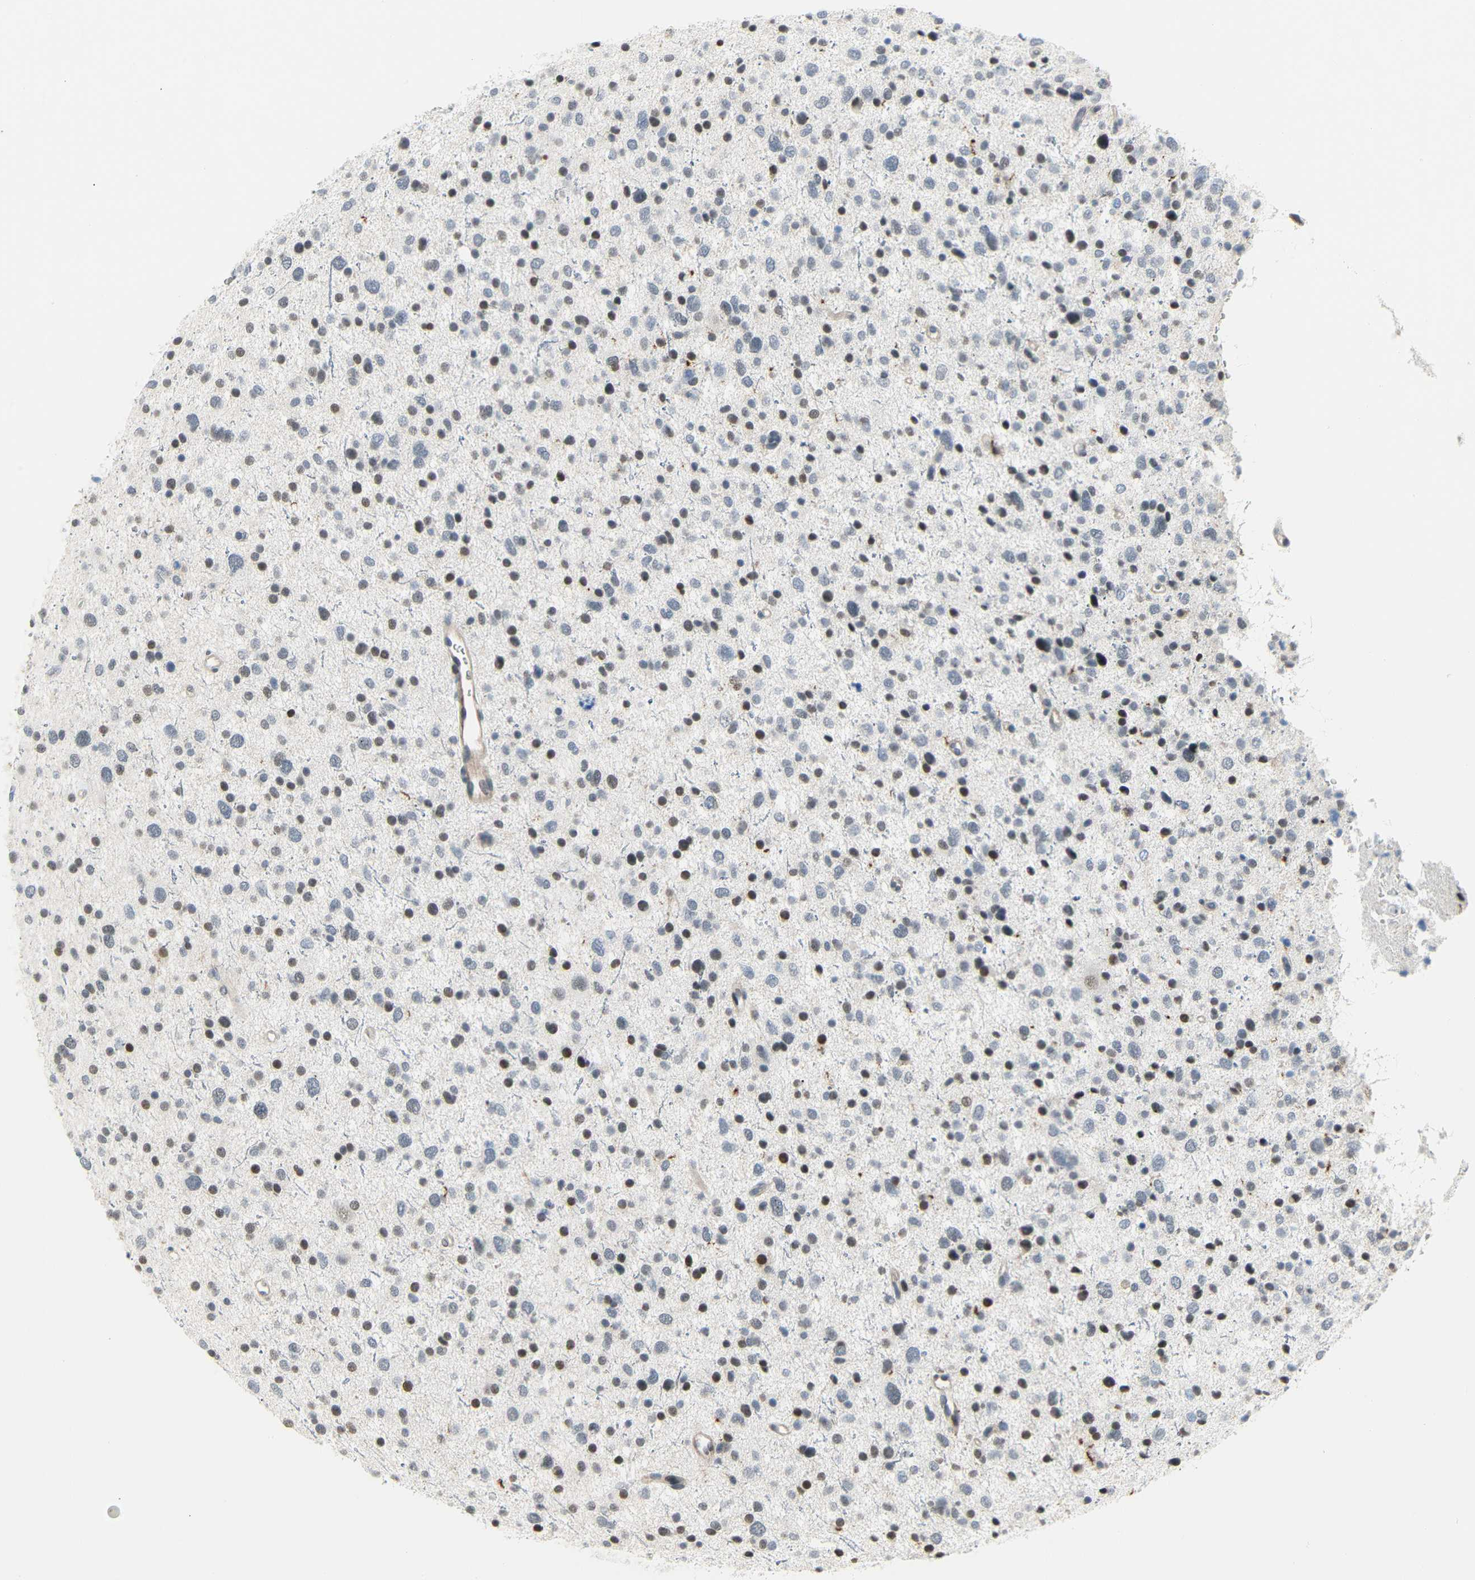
{"staining": {"intensity": "moderate", "quantity": "25%-75%", "location": "nuclear"}, "tissue": "glioma", "cell_type": "Tumor cells", "image_type": "cancer", "snomed": [{"axis": "morphology", "description": "Glioma, malignant, Low grade"}, {"axis": "topography", "description": "Brain"}], "caption": "Low-grade glioma (malignant) was stained to show a protein in brown. There is medium levels of moderate nuclear positivity in approximately 25%-75% of tumor cells. The staining is performed using DAB (3,3'-diaminobenzidine) brown chromogen to label protein expression. The nuclei are counter-stained blue using hematoxylin.", "gene": "IMPG2", "patient": {"sex": "female", "age": 37}}